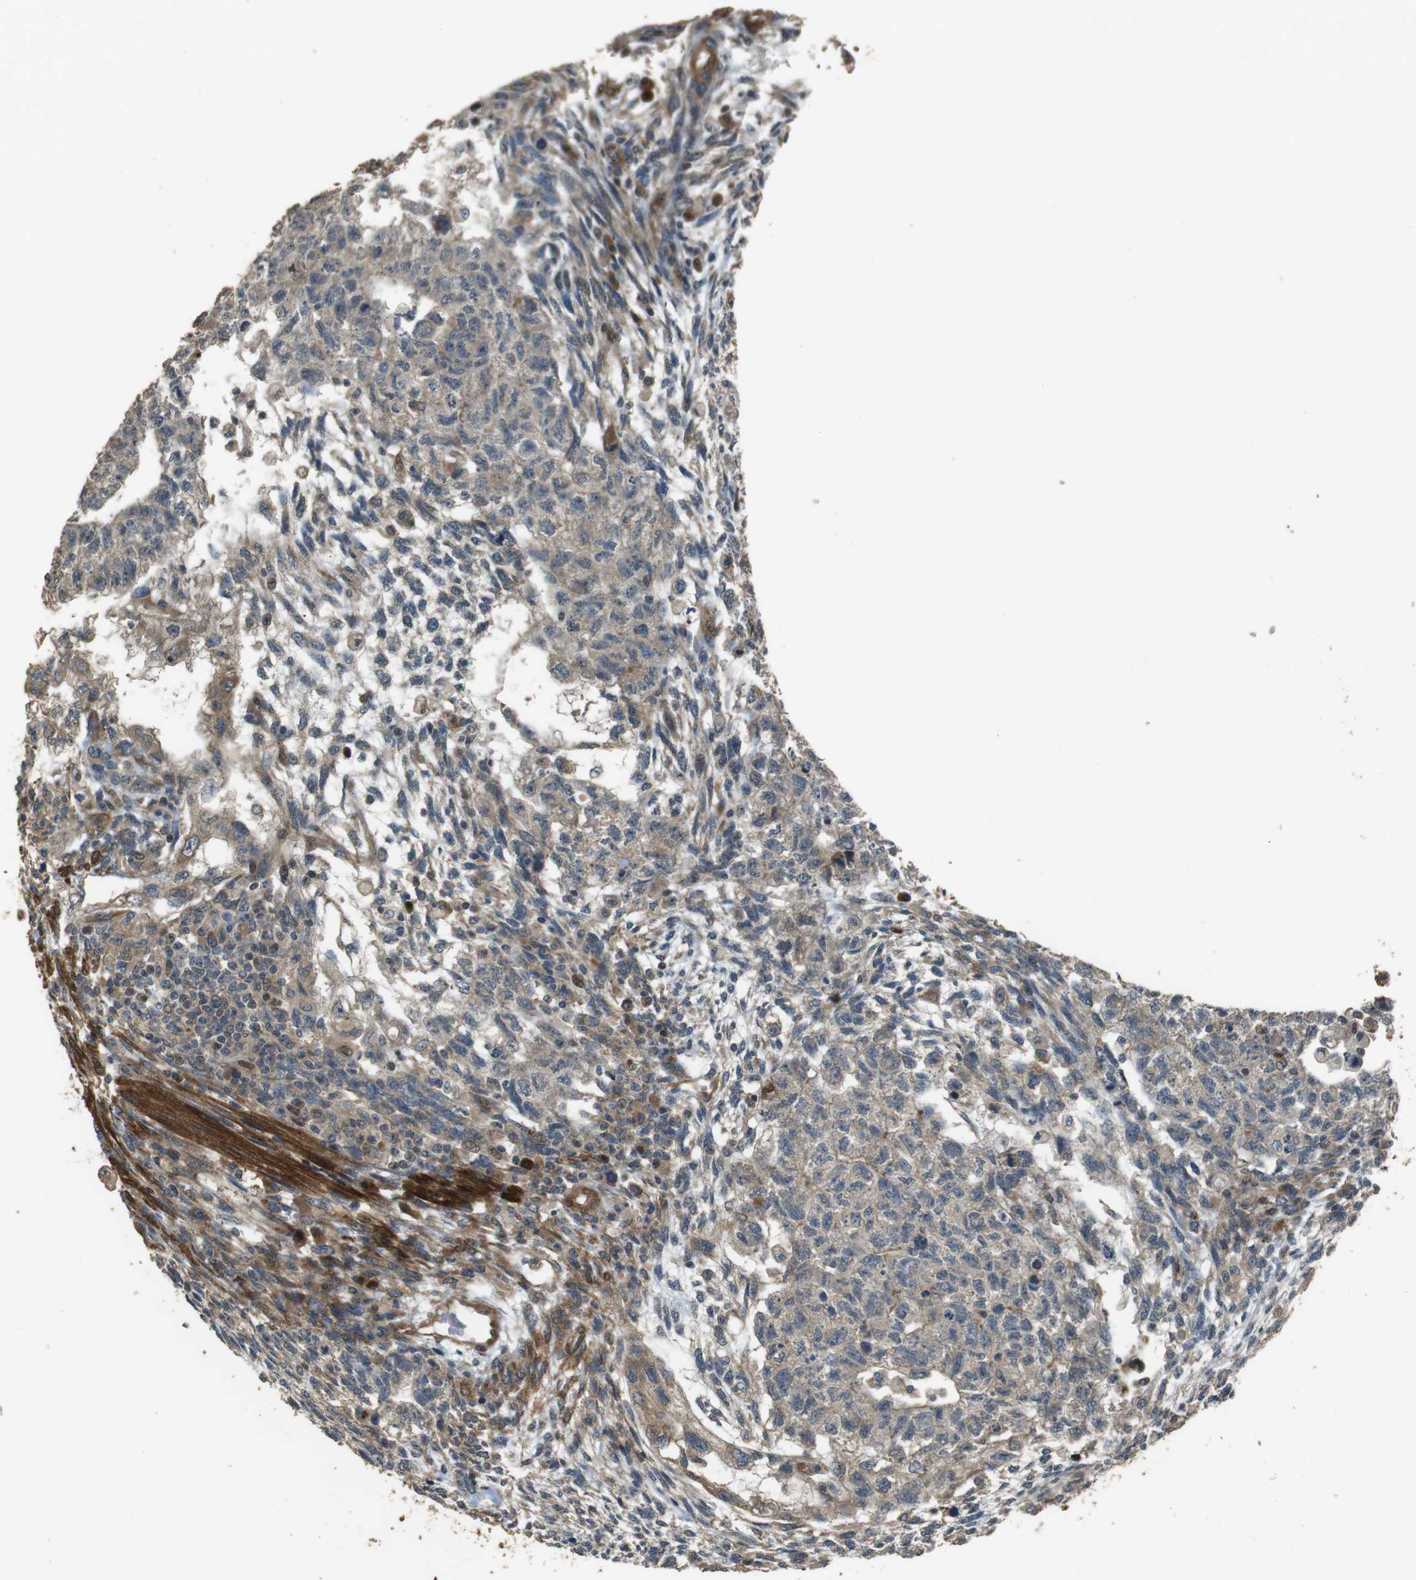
{"staining": {"intensity": "moderate", "quantity": "25%-75%", "location": "cytoplasmic/membranous"}, "tissue": "testis cancer", "cell_type": "Tumor cells", "image_type": "cancer", "snomed": [{"axis": "morphology", "description": "Normal tissue, NOS"}, {"axis": "morphology", "description": "Carcinoma, Embryonal, NOS"}, {"axis": "topography", "description": "Testis"}], "caption": "Testis cancer (embryonal carcinoma) stained with a protein marker reveals moderate staining in tumor cells.", "gene": "MSRB3", "patient": {"sex": "male", "age": 36}}